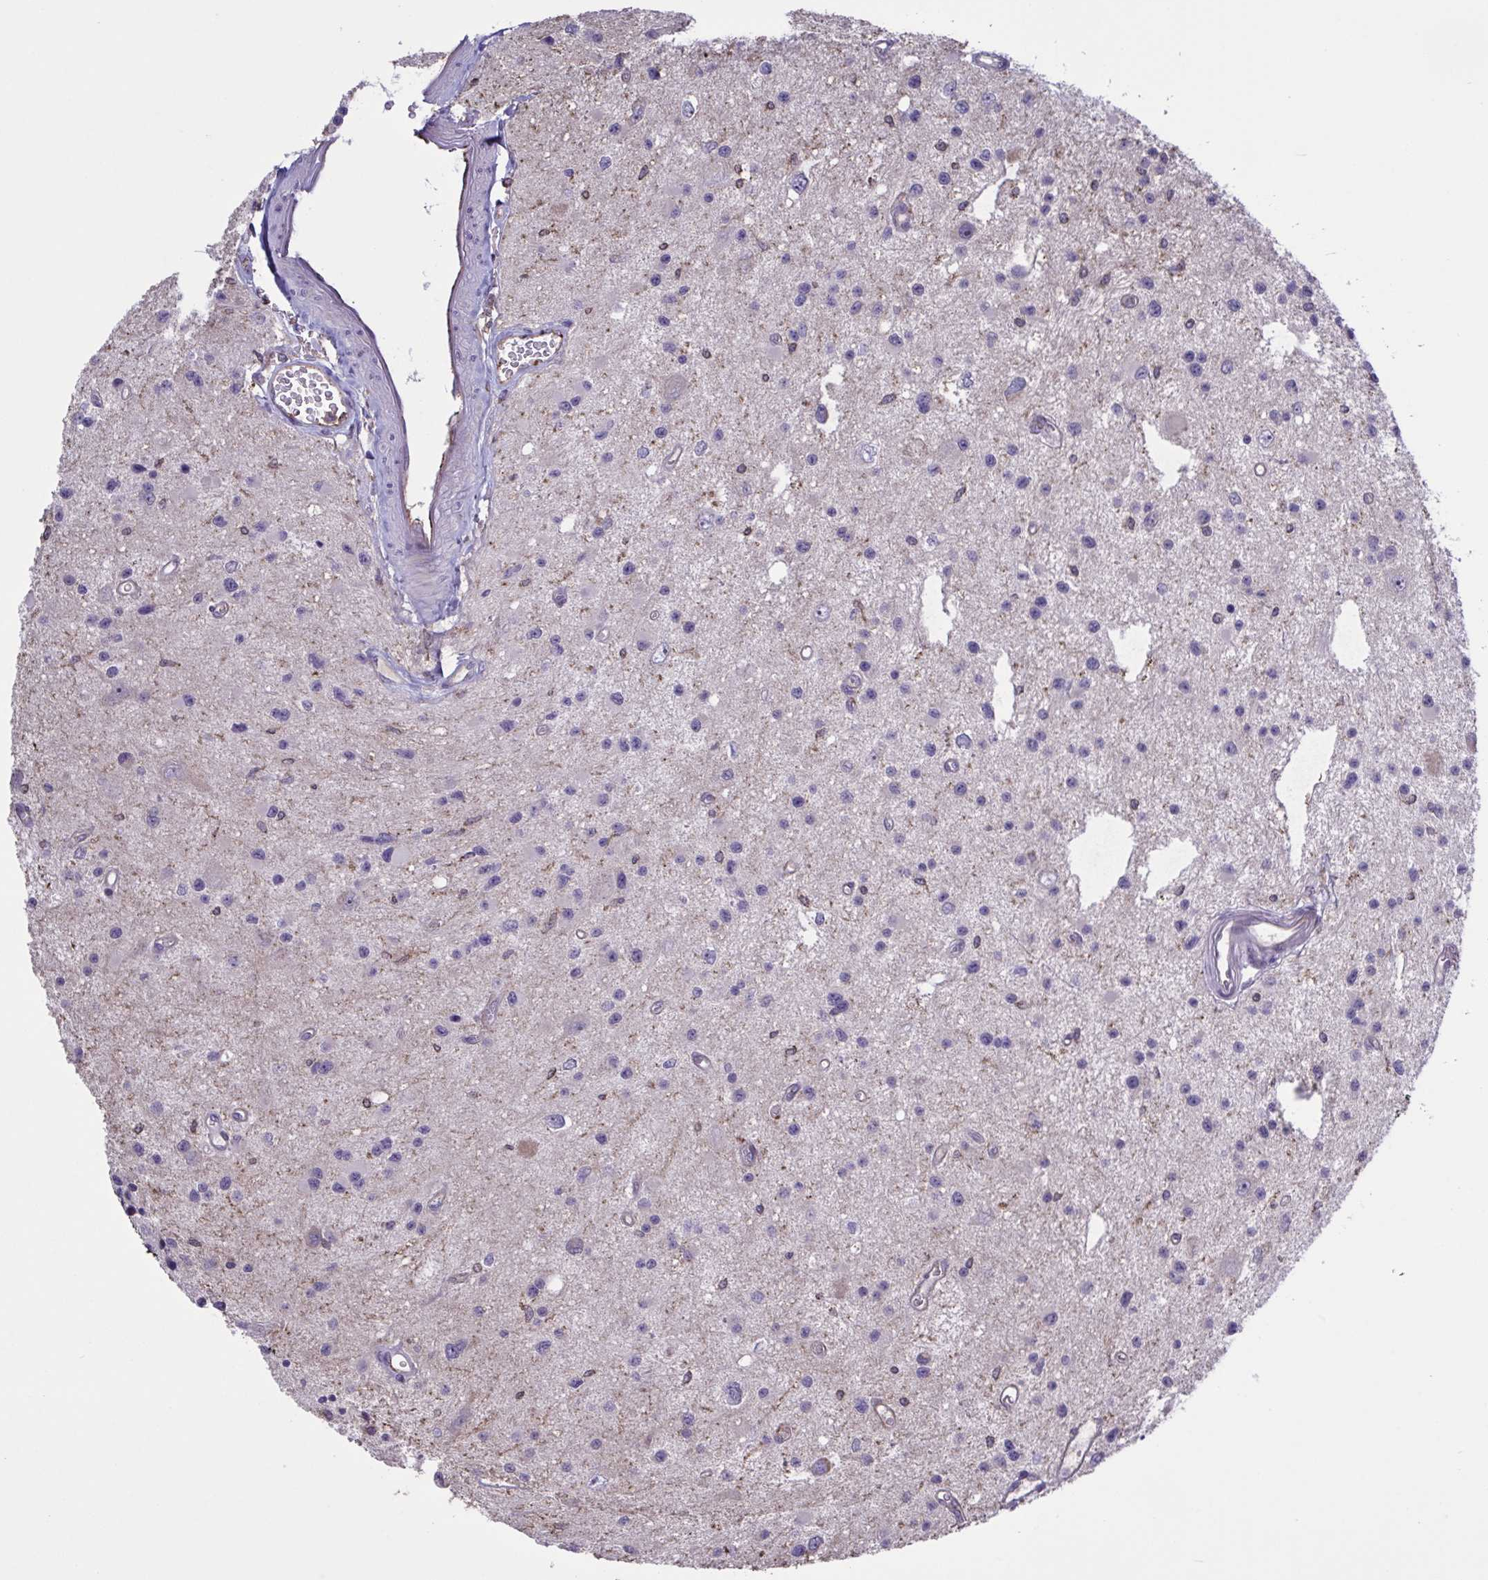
{"staining": {"intensity": "negative", "quantity": "none", "location": "none"}, "tissue": "glioma", "cell_type": "Tumor cells", "image_type": "cancer", "snomed": [{"axis": "morphology", "description": "Glioma, malignant, Low grade"}, {"axis": "topography", "description": "Brain"}], "caption": "This is a photomicrograph of immunohistochemistry (IHC) staining of malignant low-grade glioma, which shows no positivity in tumor cells. Nuclei are stained in blue.", "gene": "CD101", "patient": {"sex": "male", "age": 43}}